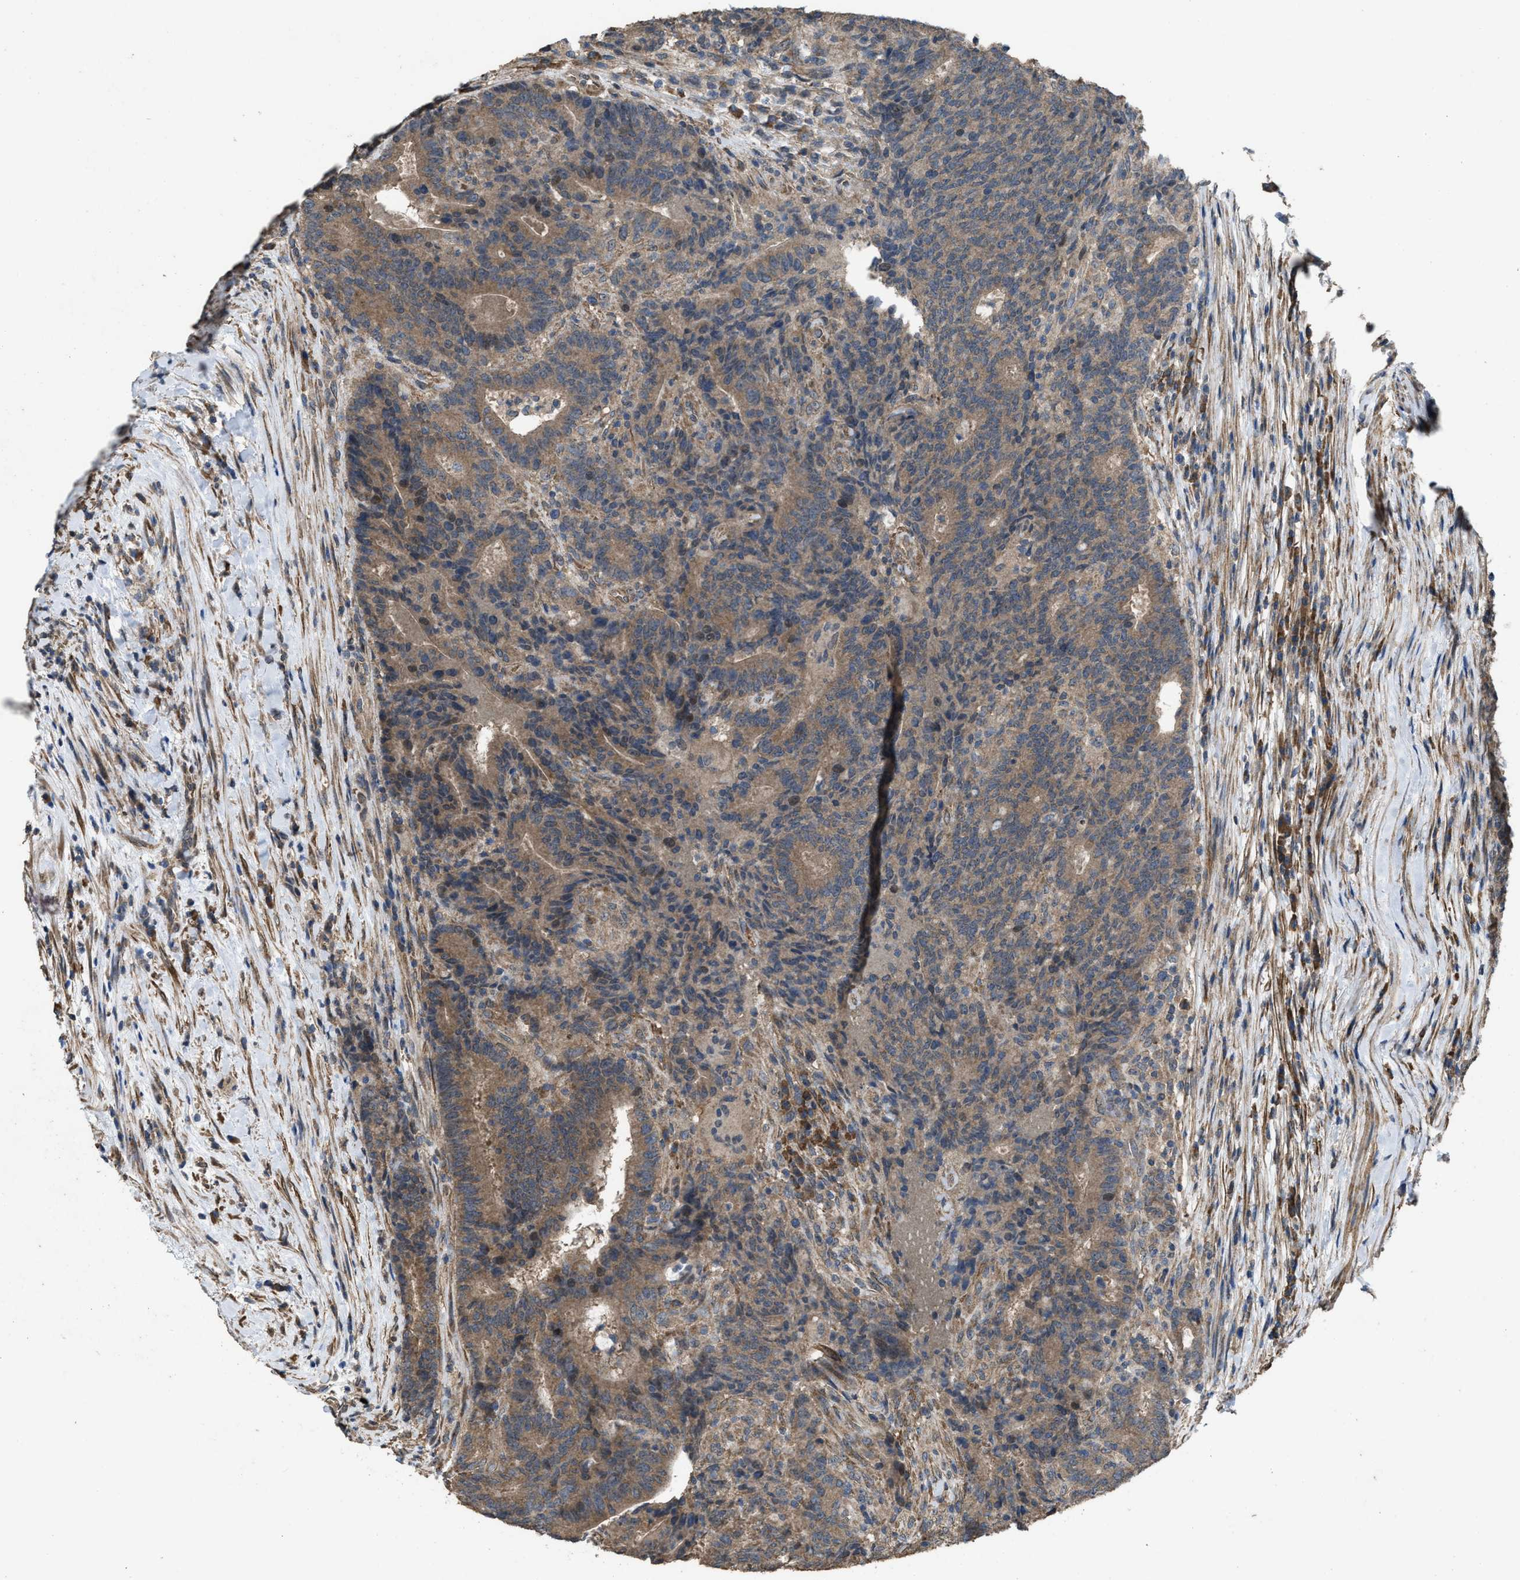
{"staining": {"intensity": "moderate", "quantity": ">75%", "location": "cytoplasmic/membranous"}, "tissue": "colorectal cancer", "cell_type": "Tumor cells", "image_type": "cancer", "snomed": [{"axis": "morphology", "description": "Normal tissue, NOS"}, {"axis": "morphology", "description": "Adenocarcinoma, NOS"}, {"axis": "topography", "description": "Colon"}], "caption": "Protein expression analysis of adenocarcinoma (colorectal) shows moderate cytoplasmic/membranous positivity in about >75% of tumor cells. (brown staining indicates protein expression, while blue staining denotes nuclei).", "gene": "ARL6", "patient": {"sex": "female", "age": 75}}